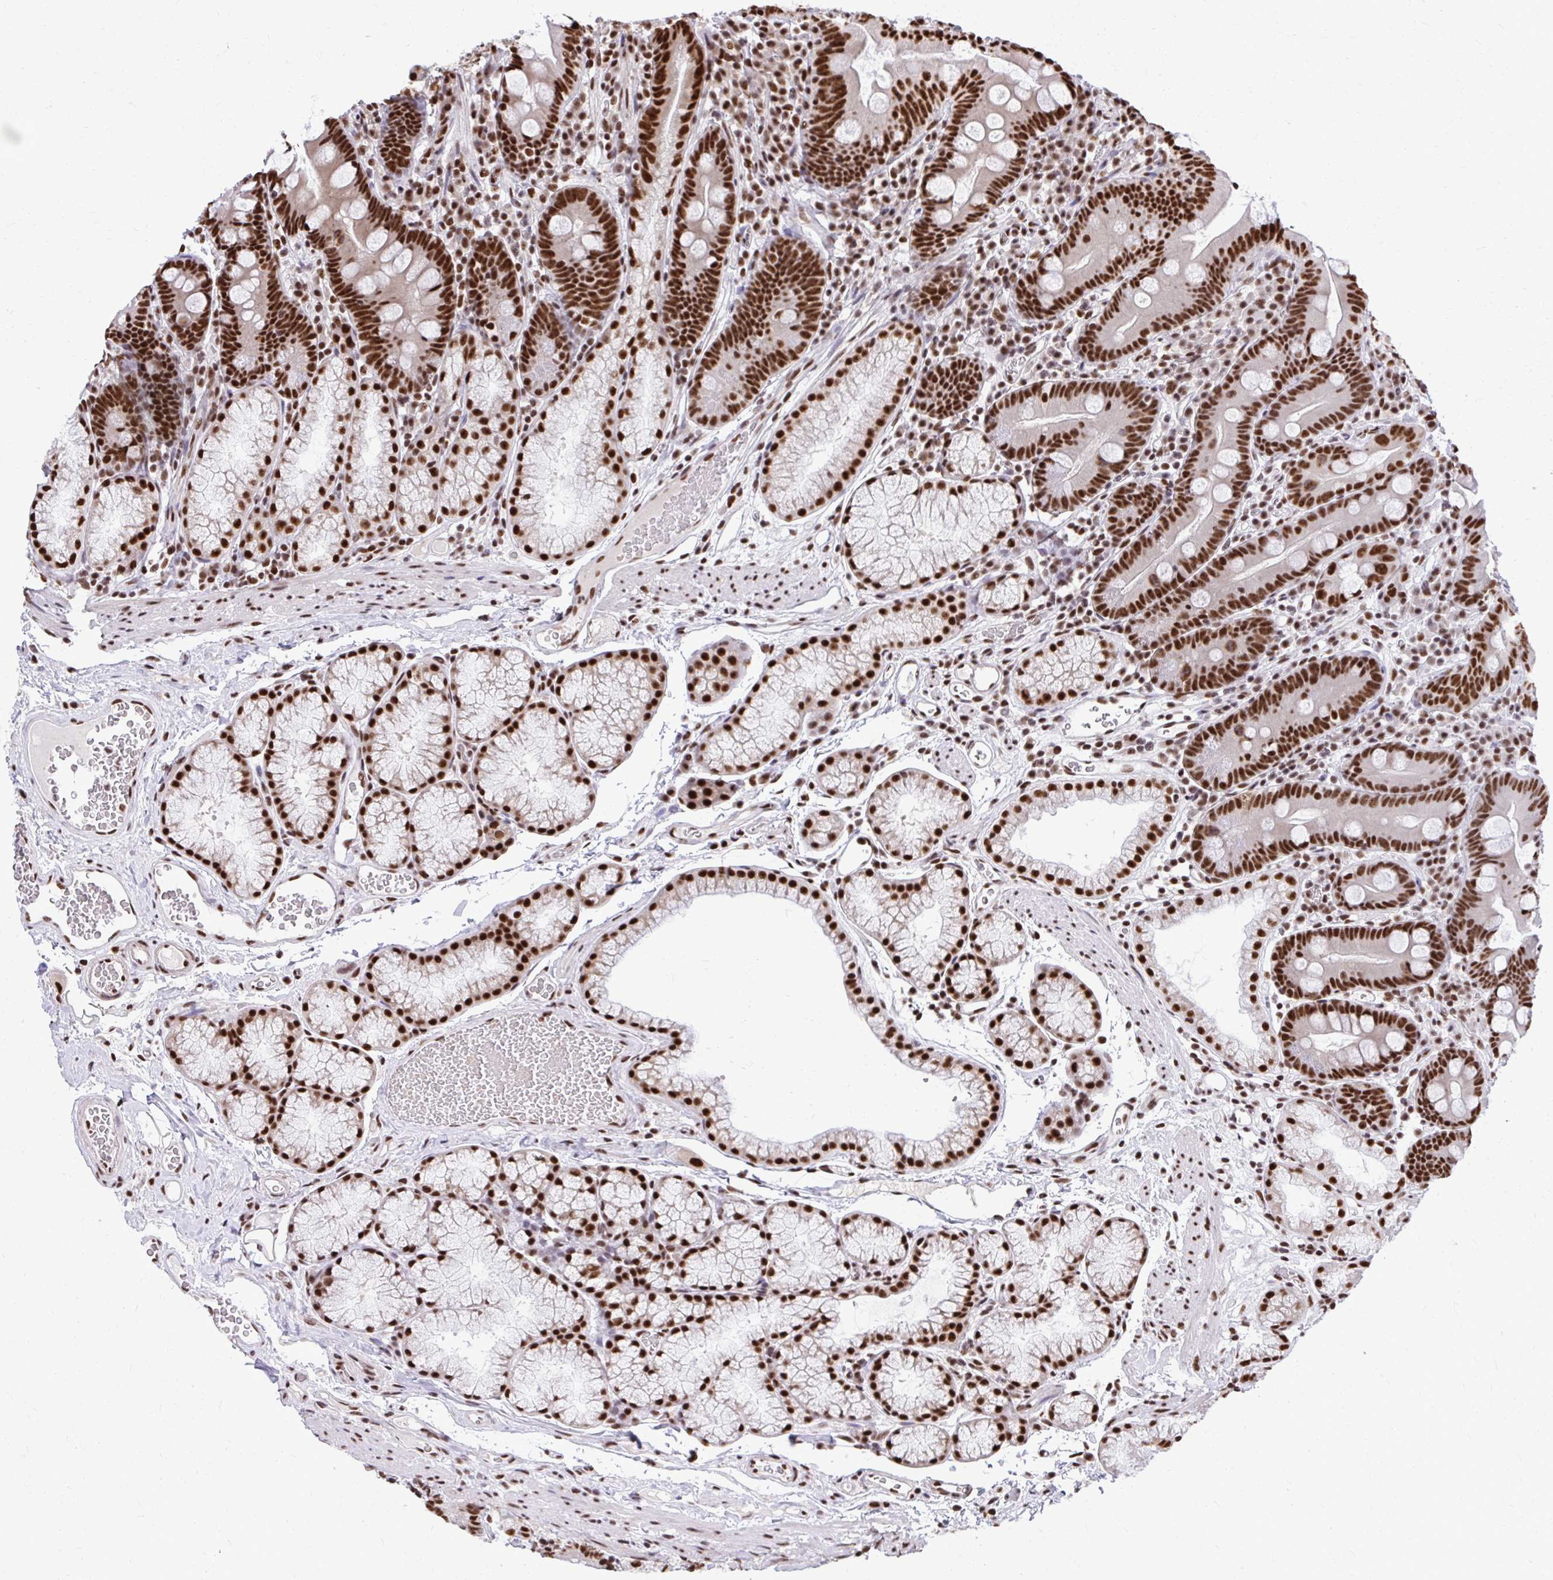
{"staining": {"intensity": "strong", "quantity": ">75%", "location": "nuclear"}, "tissue": "duodenum", "cell_type": "Glandular cells", "image_type": "normal", "snomed": [{"axis": "morphology", "description": "Normal tissue, NOS"}, {"axis": "topography", "description": "Duodenum"}], "caption": "Immunohistochemical staining of normal human duodenum exhibits >75% levels of strong nuclear protein staining in approximately >75% of glandular cells. Using DAB (brown) and hematoxylin (blue) stains, captured at high magnification using brightfield microscopy.", "gene": "PRPF19", "patient": {"sex": "female", "age": 67}}